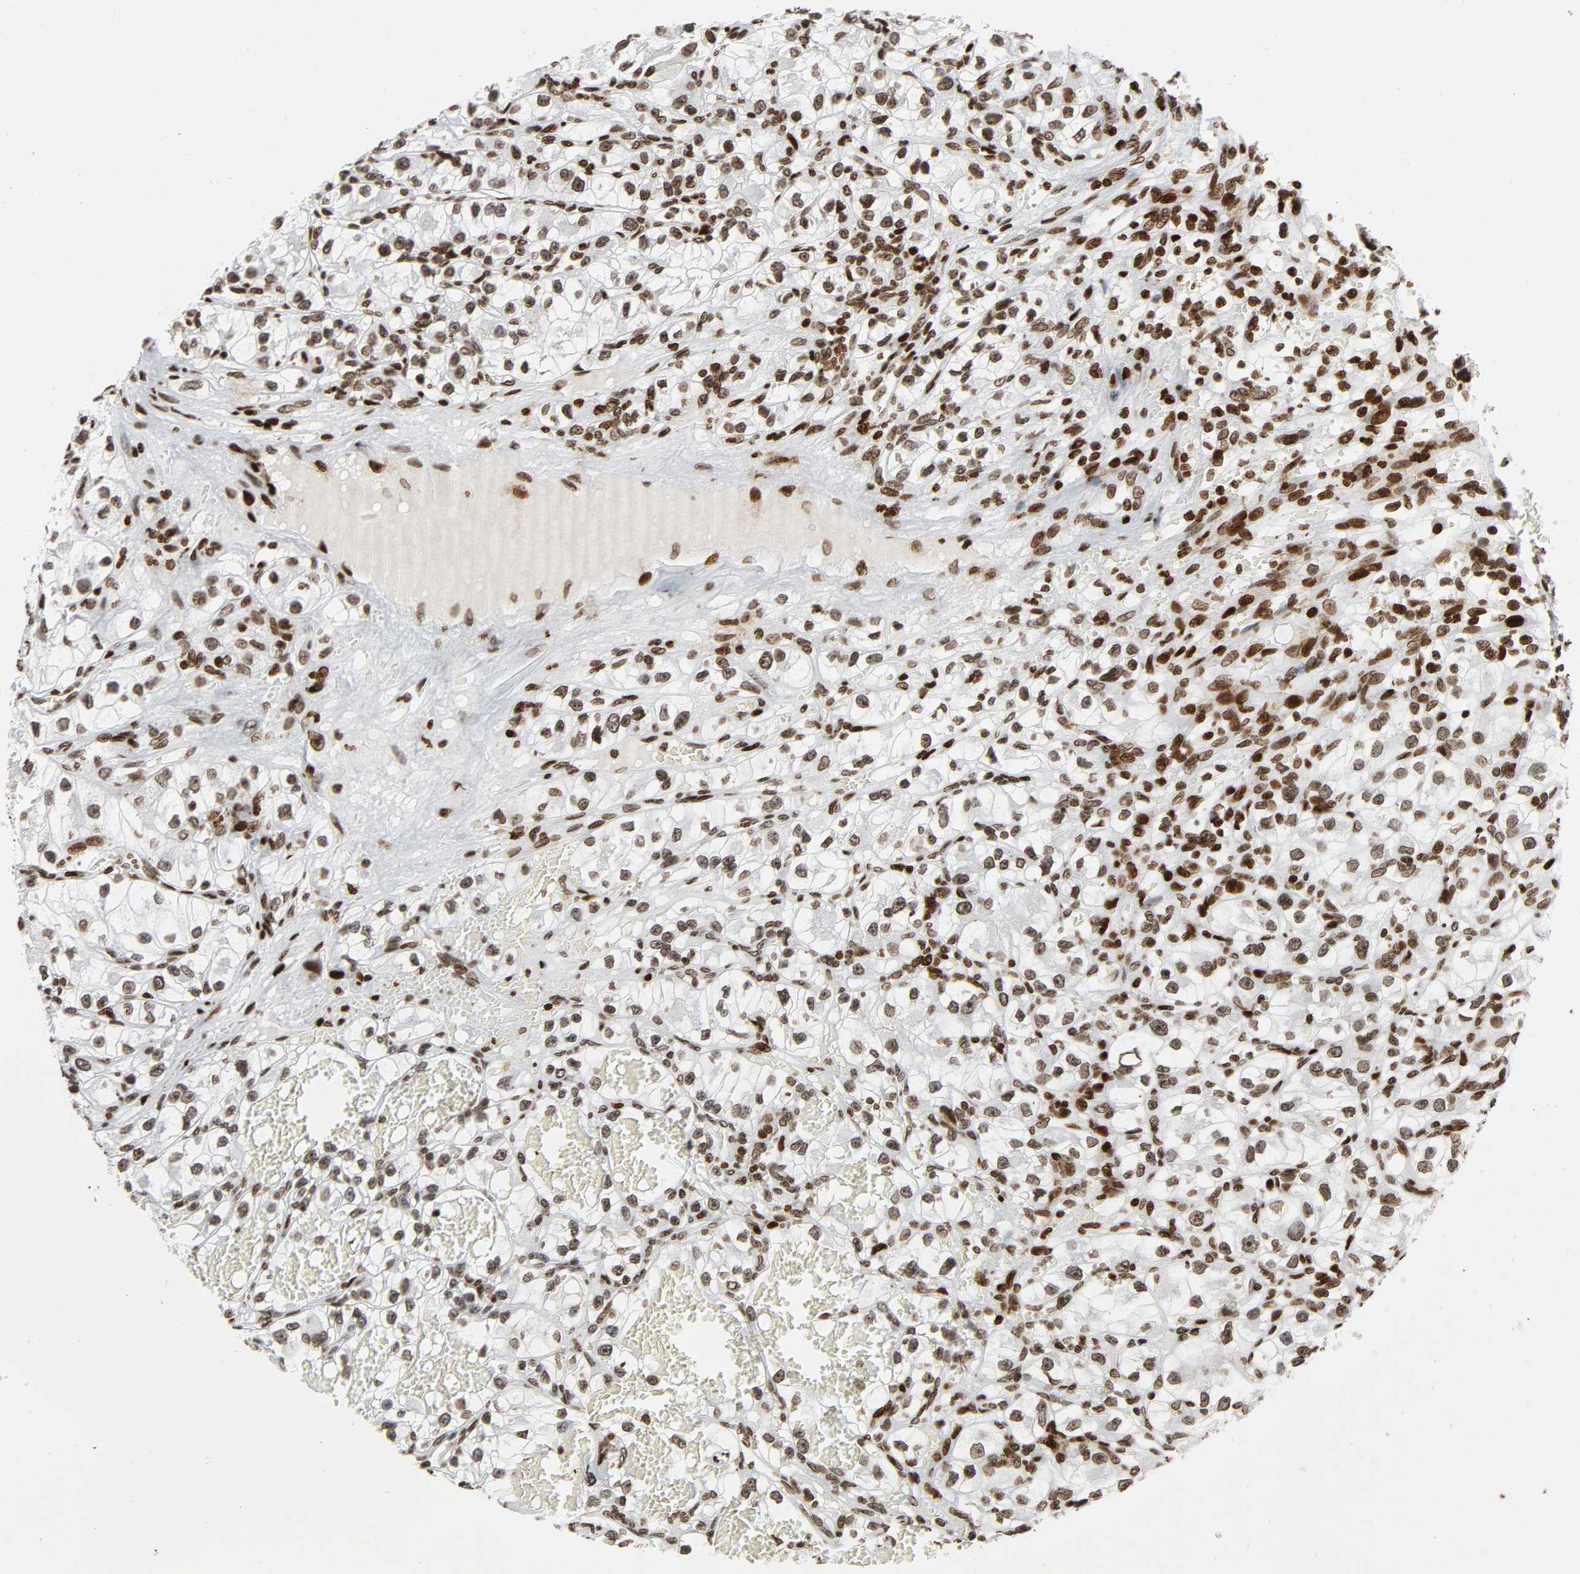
{"staining": {"intensity": "moderate", "quantity": ">75%", "location": "nuclear"}, "tissue": "renal cancer", "cell_type": "Tumor cells", "image_type": "cancer", "snomed": [{"axis": "morphology", "description": "Adenocarcinoma, NOS"}, {"axis": "topography", "description": "Kidney"}], "caption": "This micrograph demonstrates immunohistochemistry (IHC) staining of human renal adenocarcinoma, with medium moderate nuclear expression in about >75% of tumor cells.", "gene": "RXRA", "patient": {"sex": "female", "age": 57}}